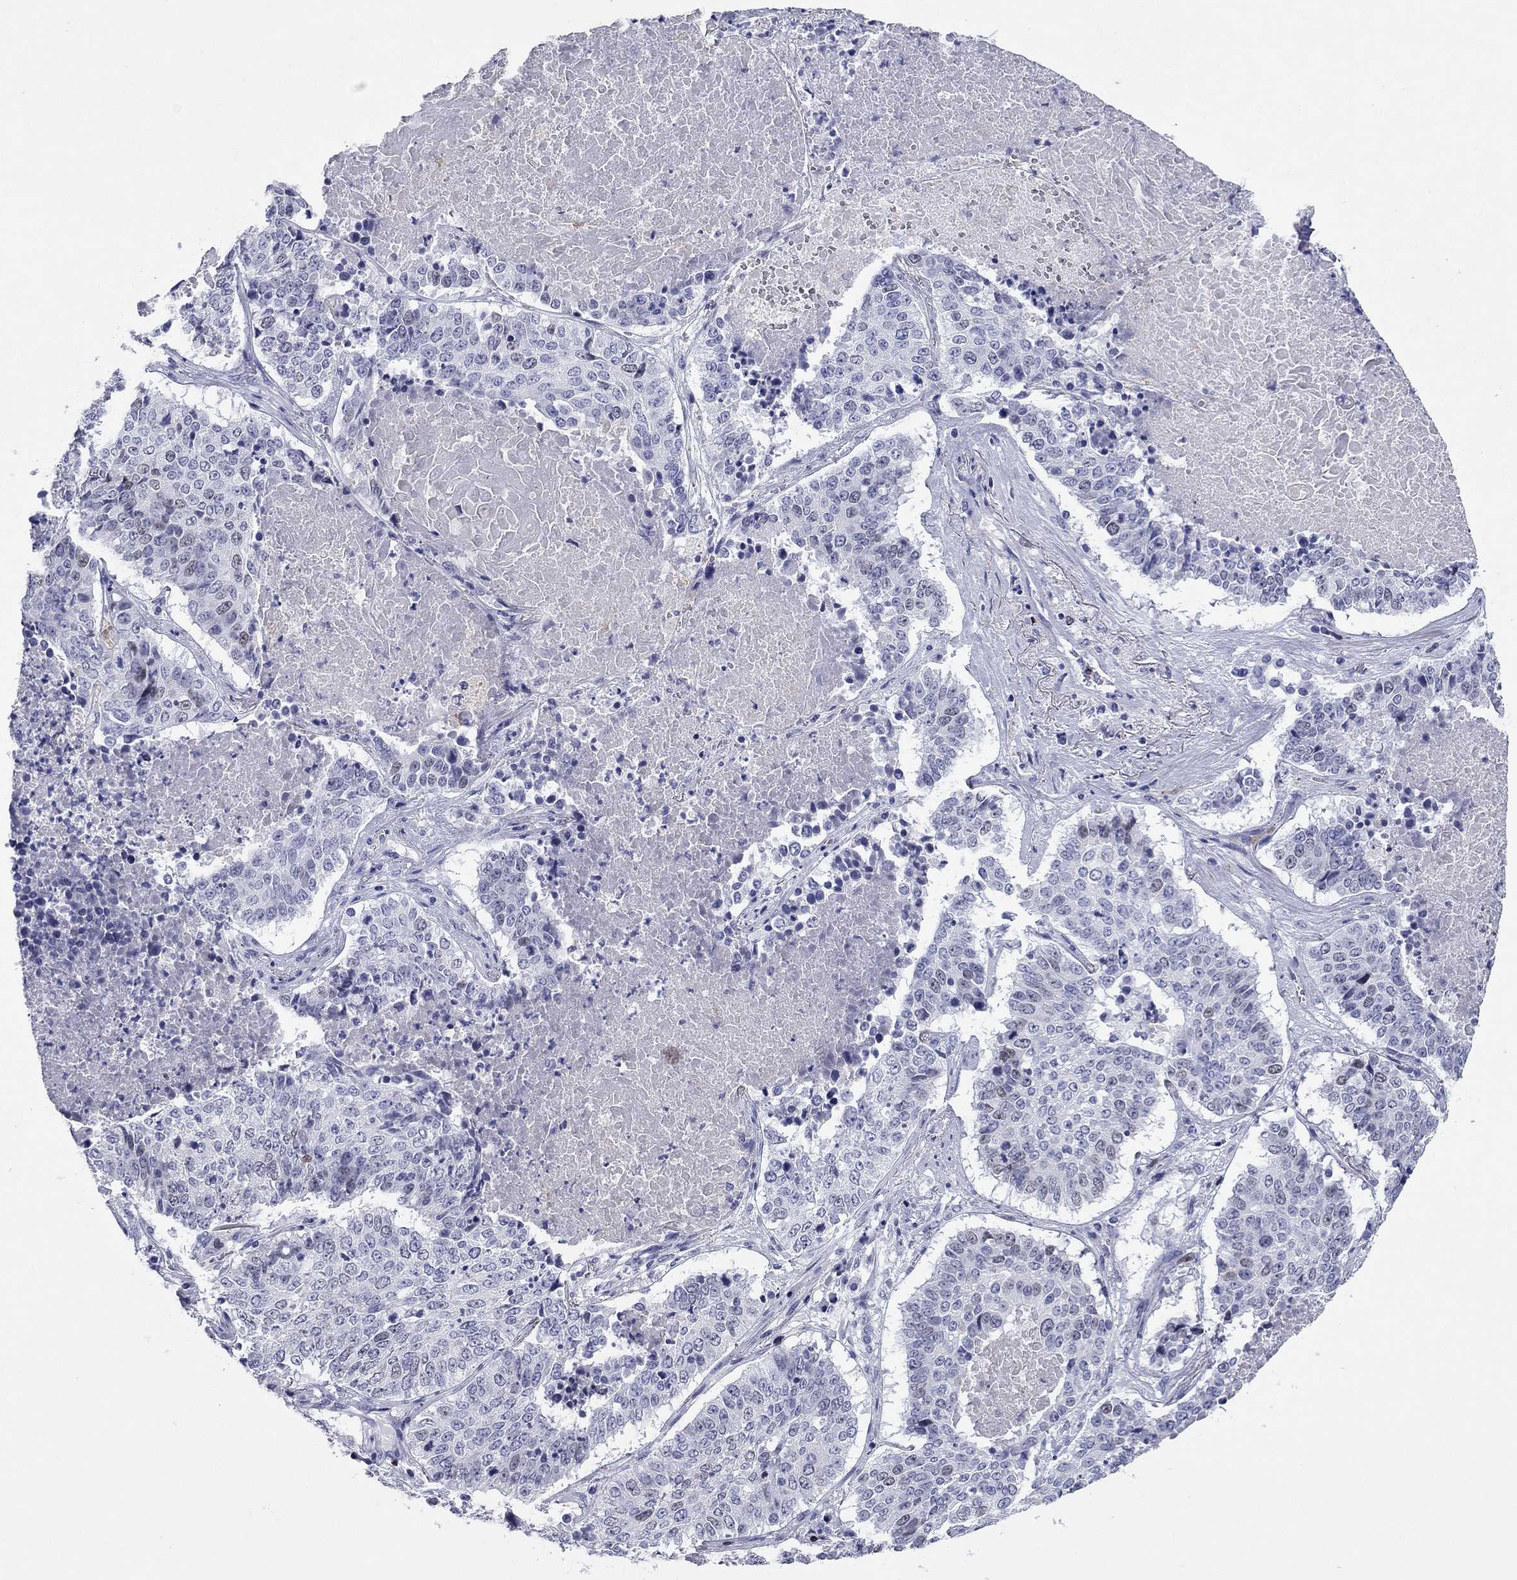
{"staining": {"intensity": "negative", "quantity": "none", "location": "none"}, "tissue": "lung cancer", "cell_type": "Tumor cells", "image_type": "cancer", "snomed": [{"axis": "morphology", "description": "Squamous cell carcinoma, NOS"}, {"axis": "topography", "description": "Lung"}], "caption": "The immunohistochemistry (IHC) micrograph has no significant staining in tumor cells of lung cancer tissue.", "gene": "GZMK", "patient": {"sex": "male", "age": 64}}